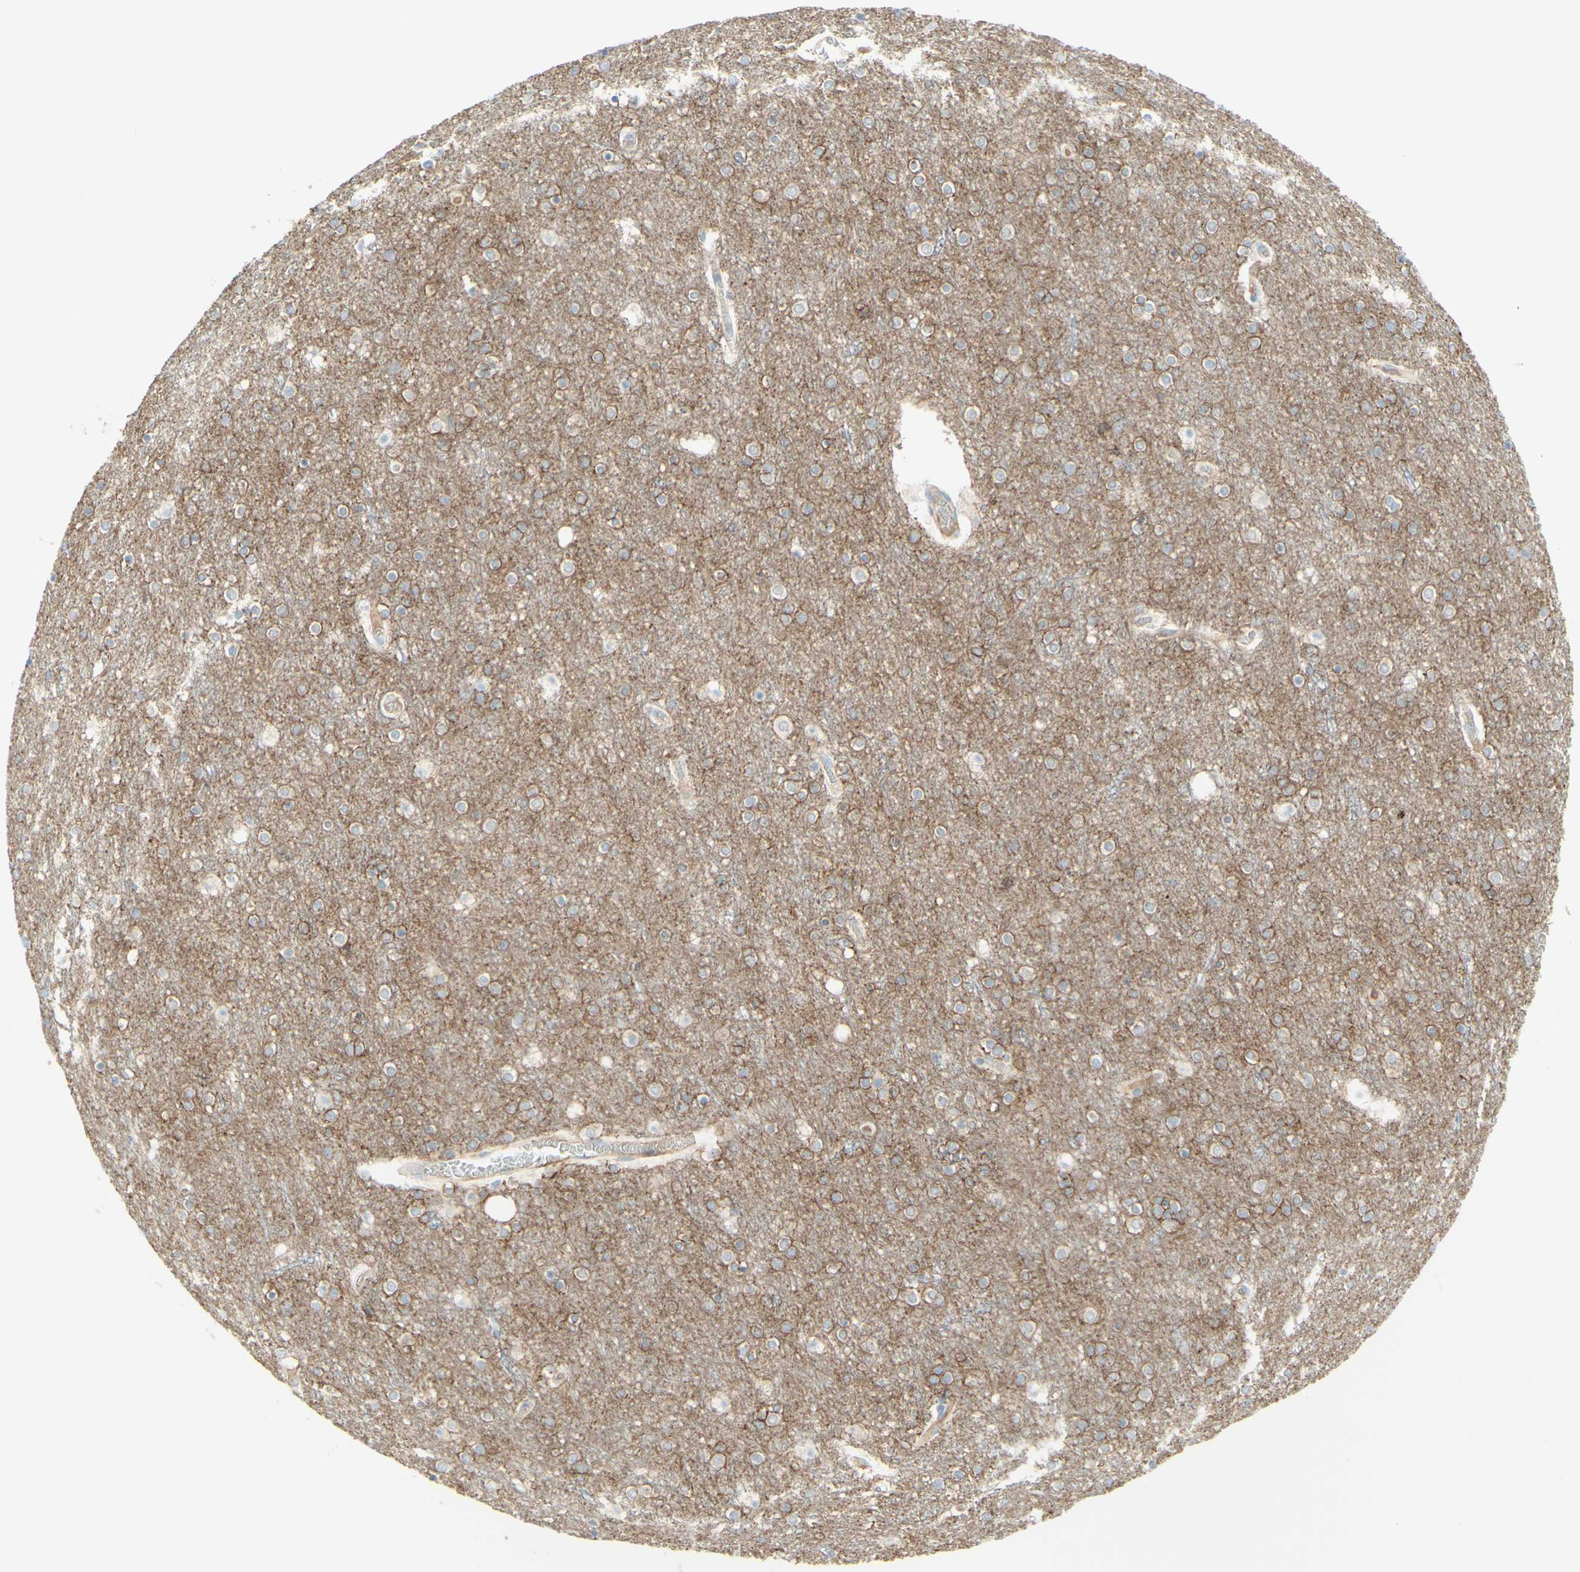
{"staining": {"intensity": "negative", "quantity": "none", "location": "none"}, "tissue": "cerebral cortex", "cell_type": "Endothelial cells", "image_type": "normal", "snomed": [{"axis": "morphology", "description": "Normal tissue, NOS"}, {"axis": "topography", "description": "Cerebral cortex"}], "caption": "A high-resolution histopathology image shows immunohistochemistry (IHC) staining of normal cerebral cortex, which shows no significant staining in endothelial cells. (Stains: DAB immunohistochemistry (IHC) with hematoxylin counter stain, Microscopy: brightfield microscopy at high magnification).", "gene": "ALCAM", "patient": {"sex": "female", "age": 54}}